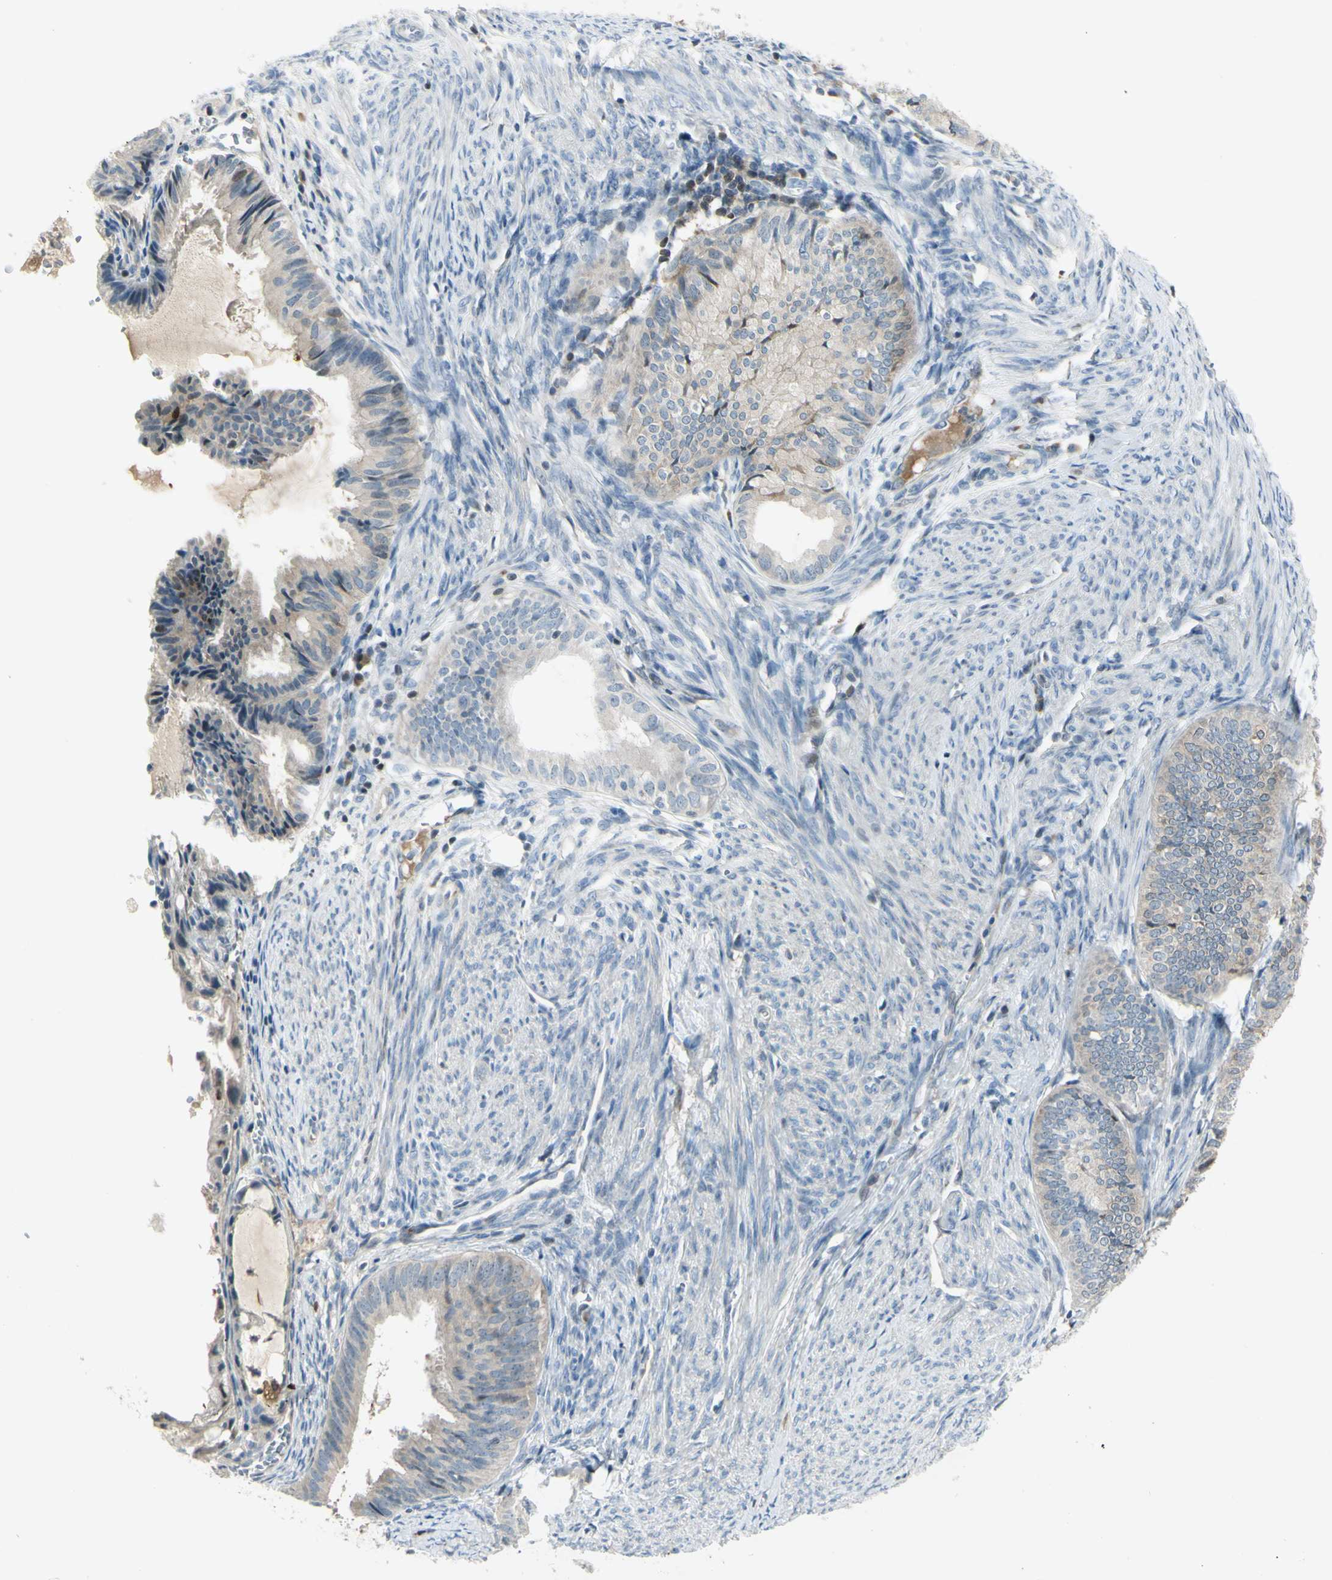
{"staining": {"intensity": "strong", "quantity": "<25%", "location": "nuclear"}, "tissue": "endometrial cancer", "cell_type": "Tumor cells", "image_type": "cancer", "snomed": [{"axis": "morphology", "description": "Adenocarcinoma, NOS"}, {"axis": "topography", "description": "Endometrium"}], "caption": "A micrograph of human endometrial cancer stained for a protein displays strong nuclear brown staining in tumor cells.", "gene": "C1orf159", "patient": {"sex": "female", "age": 86}}